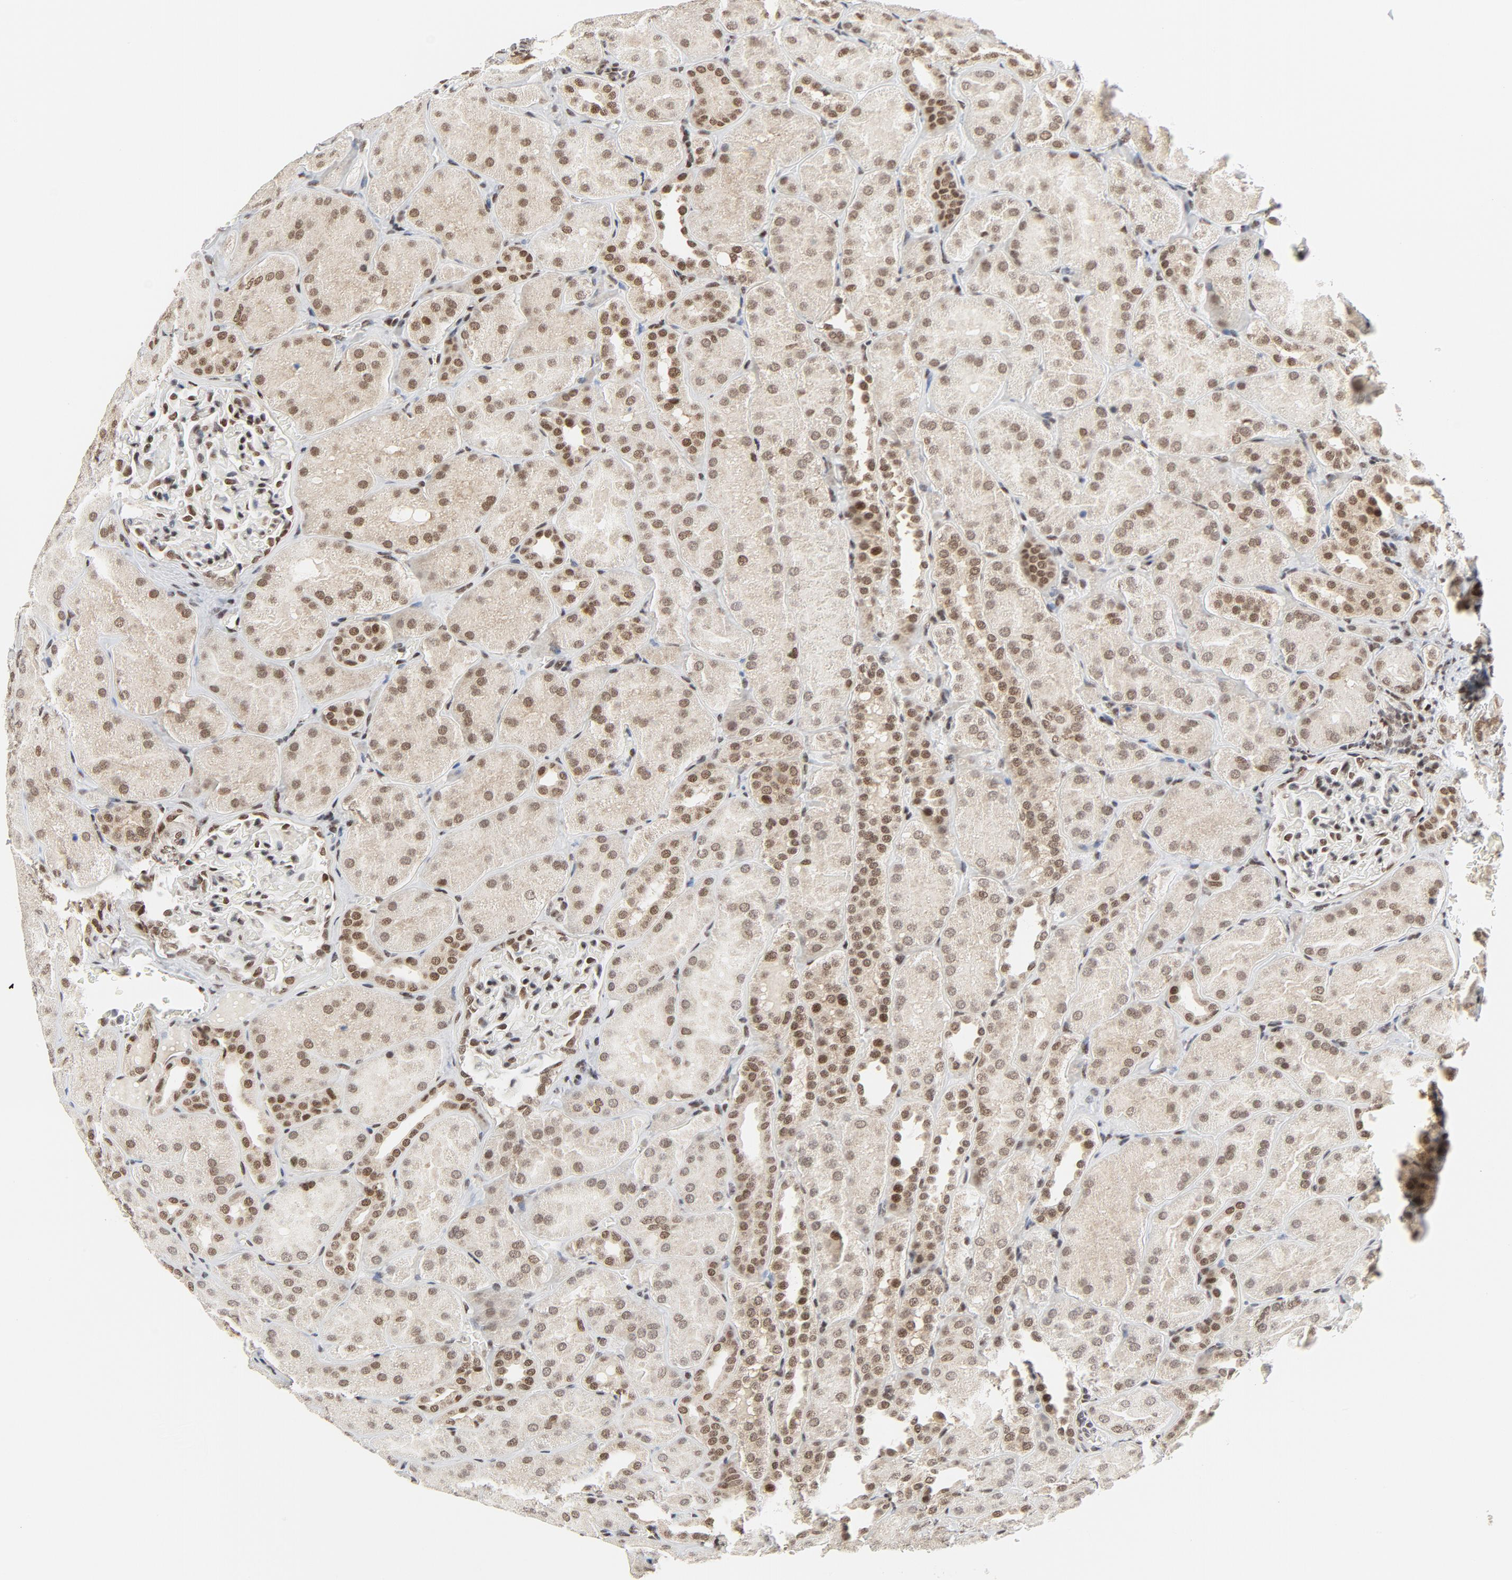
{"staining": {"intensity": "moderate", "quantity": ">75%", "location": "nuclear"}, "tissue": "kidney", "cell_type": "Cells in glomeruli", "image_type": "normal", "snomed": [{"axis": "morphology", "description": "Normal tissue, NOS"}, {"axis": "topography", "description": "Kidney"}], "caption": "Immunohistochemical staining of benign kidney shows moderate nuclear protein expression in approximately >75% of cells in glomeruli.", "gene": "ERCC1", "patient": {"sex": "male", "age": 28}}